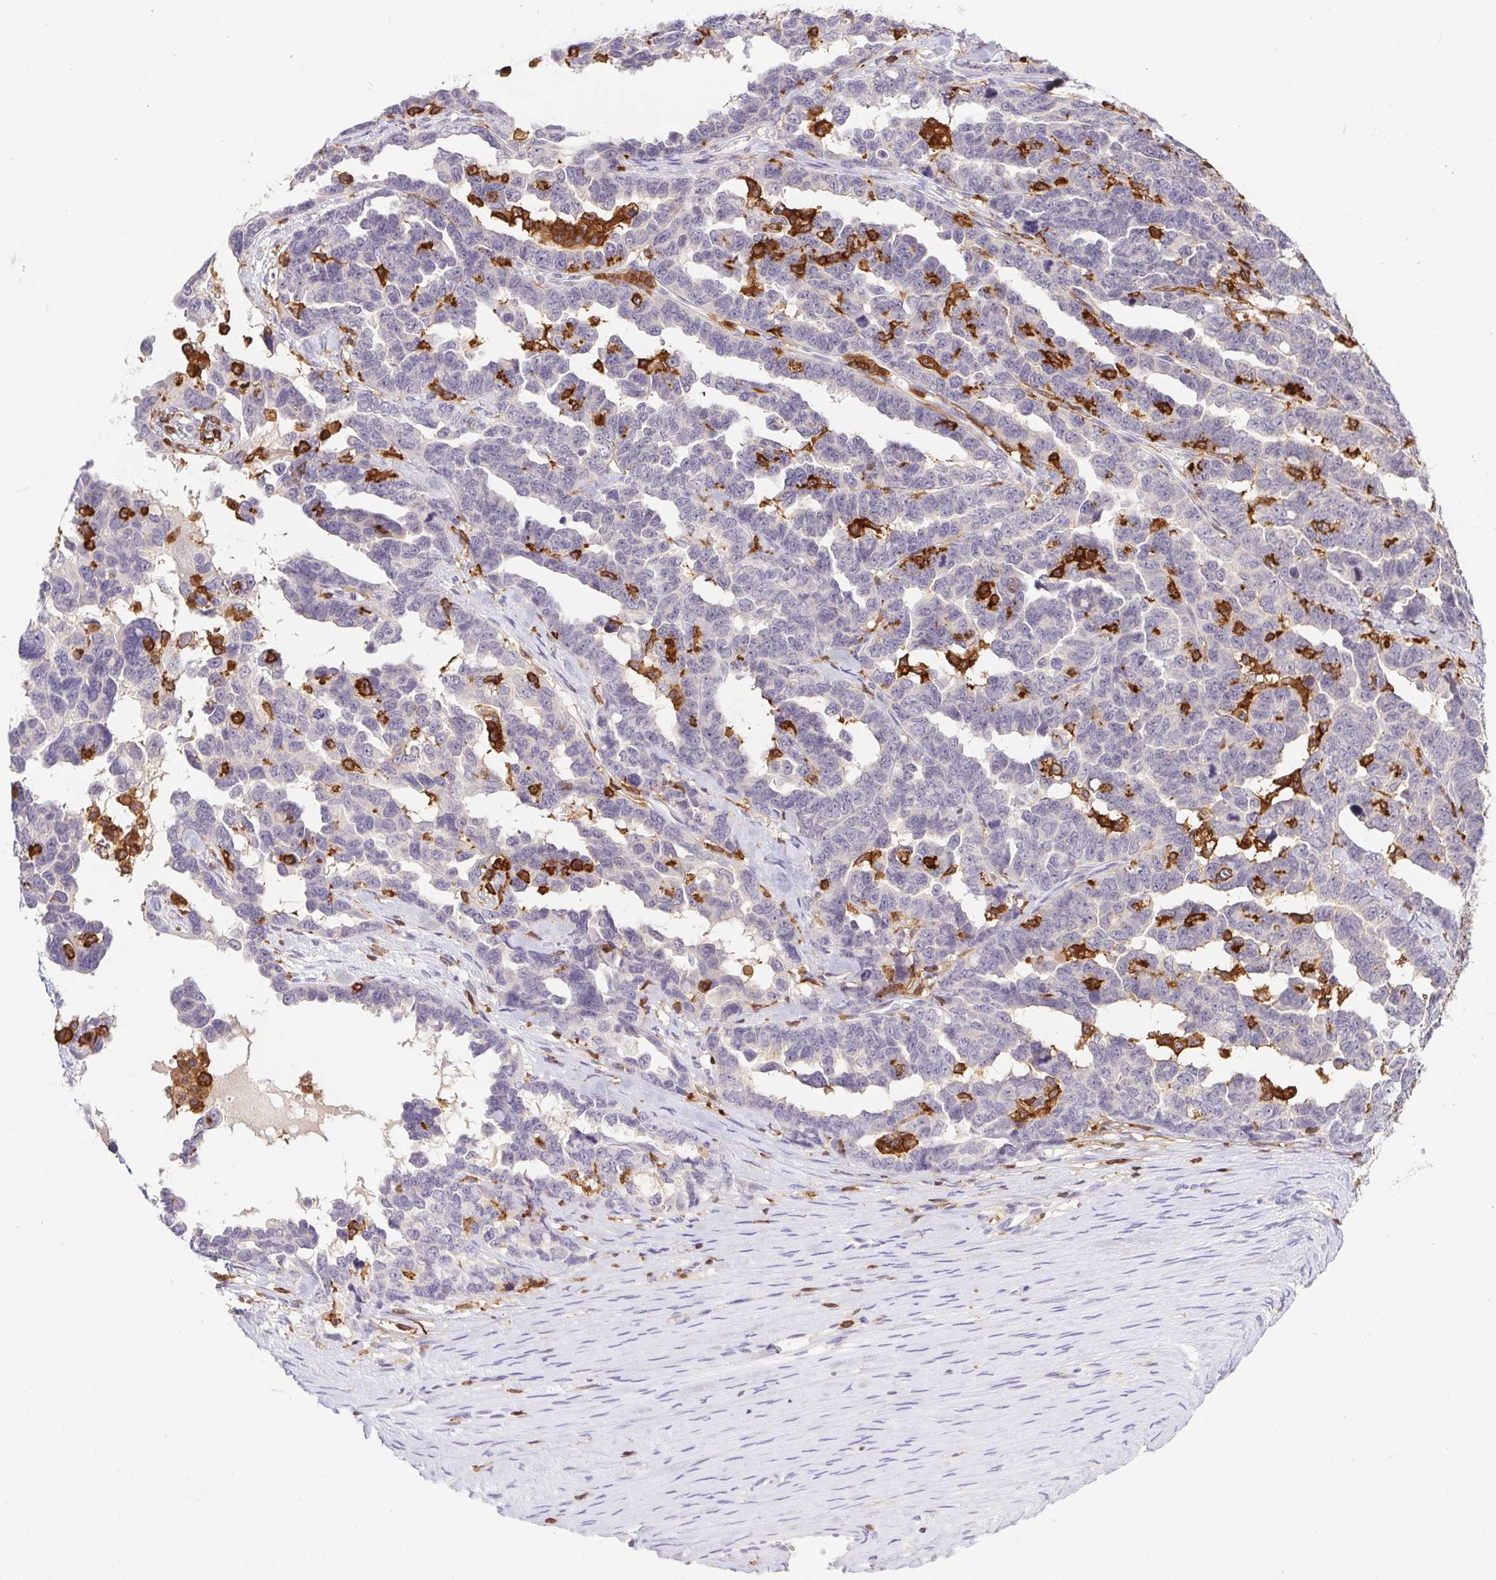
{"staining": {"intensity": "negative", "quantity": "none", "location": "none"}, "tissue": "ovarian cancer", "cell_type": "Tumor cells", "image_type": "cancer", "snomed": [{"axis": "morphology", "description": "Cystadenocarcinoma, serous, NOS"}, {"axis": "topography", "description": "Ovary"}], "caption": "Tumor cells show no significant protein staining in serous cystadenocarcinoma (ovarian). (Stains: DAB (3,3'-diaminobenzidine) immunohistochemistry with hematoxylin counter stain, Microscopy: brightfield microscopy at high magnification).", "gene": "APBB1IP", "patient": {"sex": "female", "age": 69}}